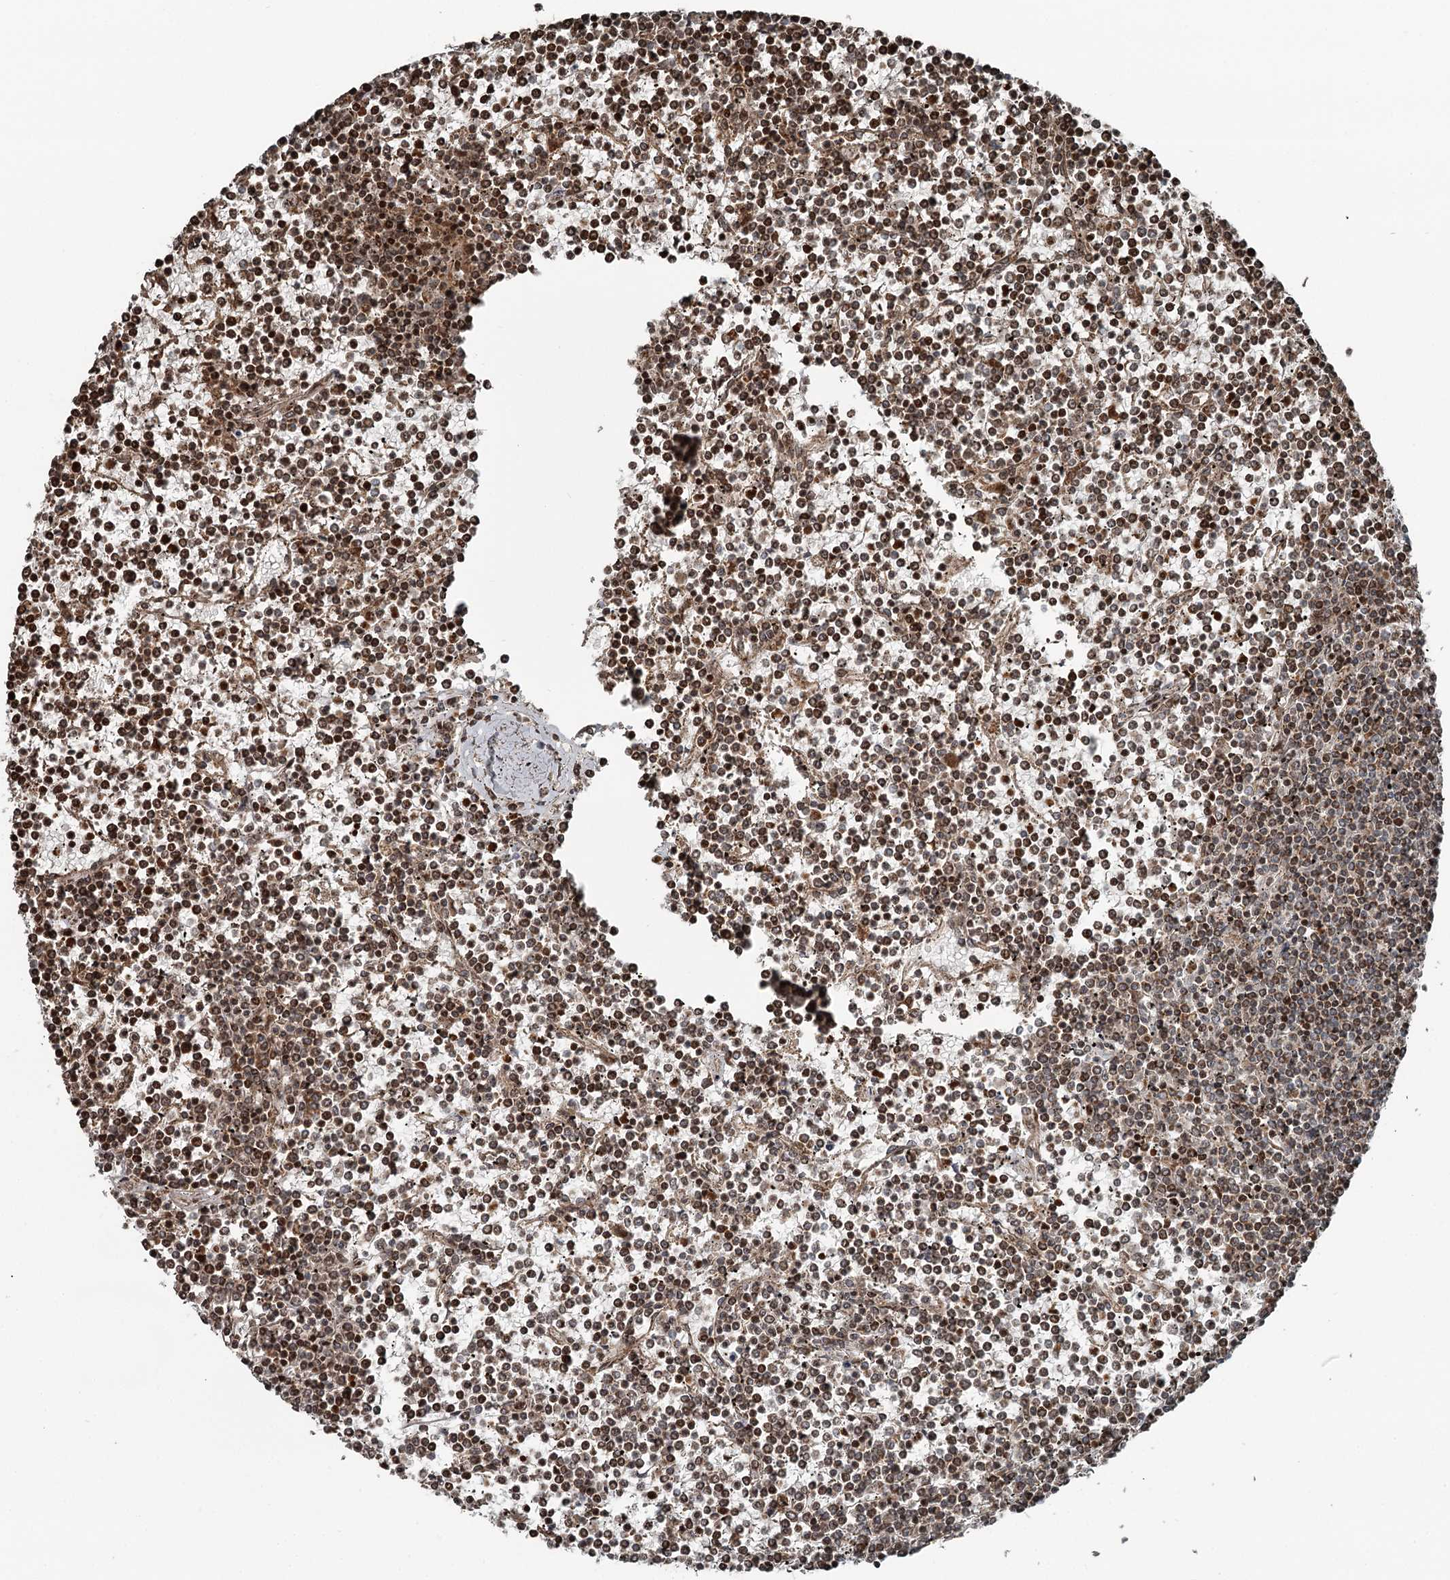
{"staining": {"intensity": "strong", "quantity": ">75%", "location": "cytoplasmic/membranous"}, "tissue": "lymphoma", "cell_type": "Tumor cells", "image_type": "cancer", "snomed": [{"axis": "morphology", "description": "Malignant lymphoma, non-Hodgkin's type, Low grade"}, {"axis": "topography", "description": "Spleen"}], "caption": "A brown stain labels strong cytoplasmic/membranous positivity of a protein in human lymphoma tumor cells.", "gene": "RASSF8", "patient": {"sex": "female", "age": 19}}